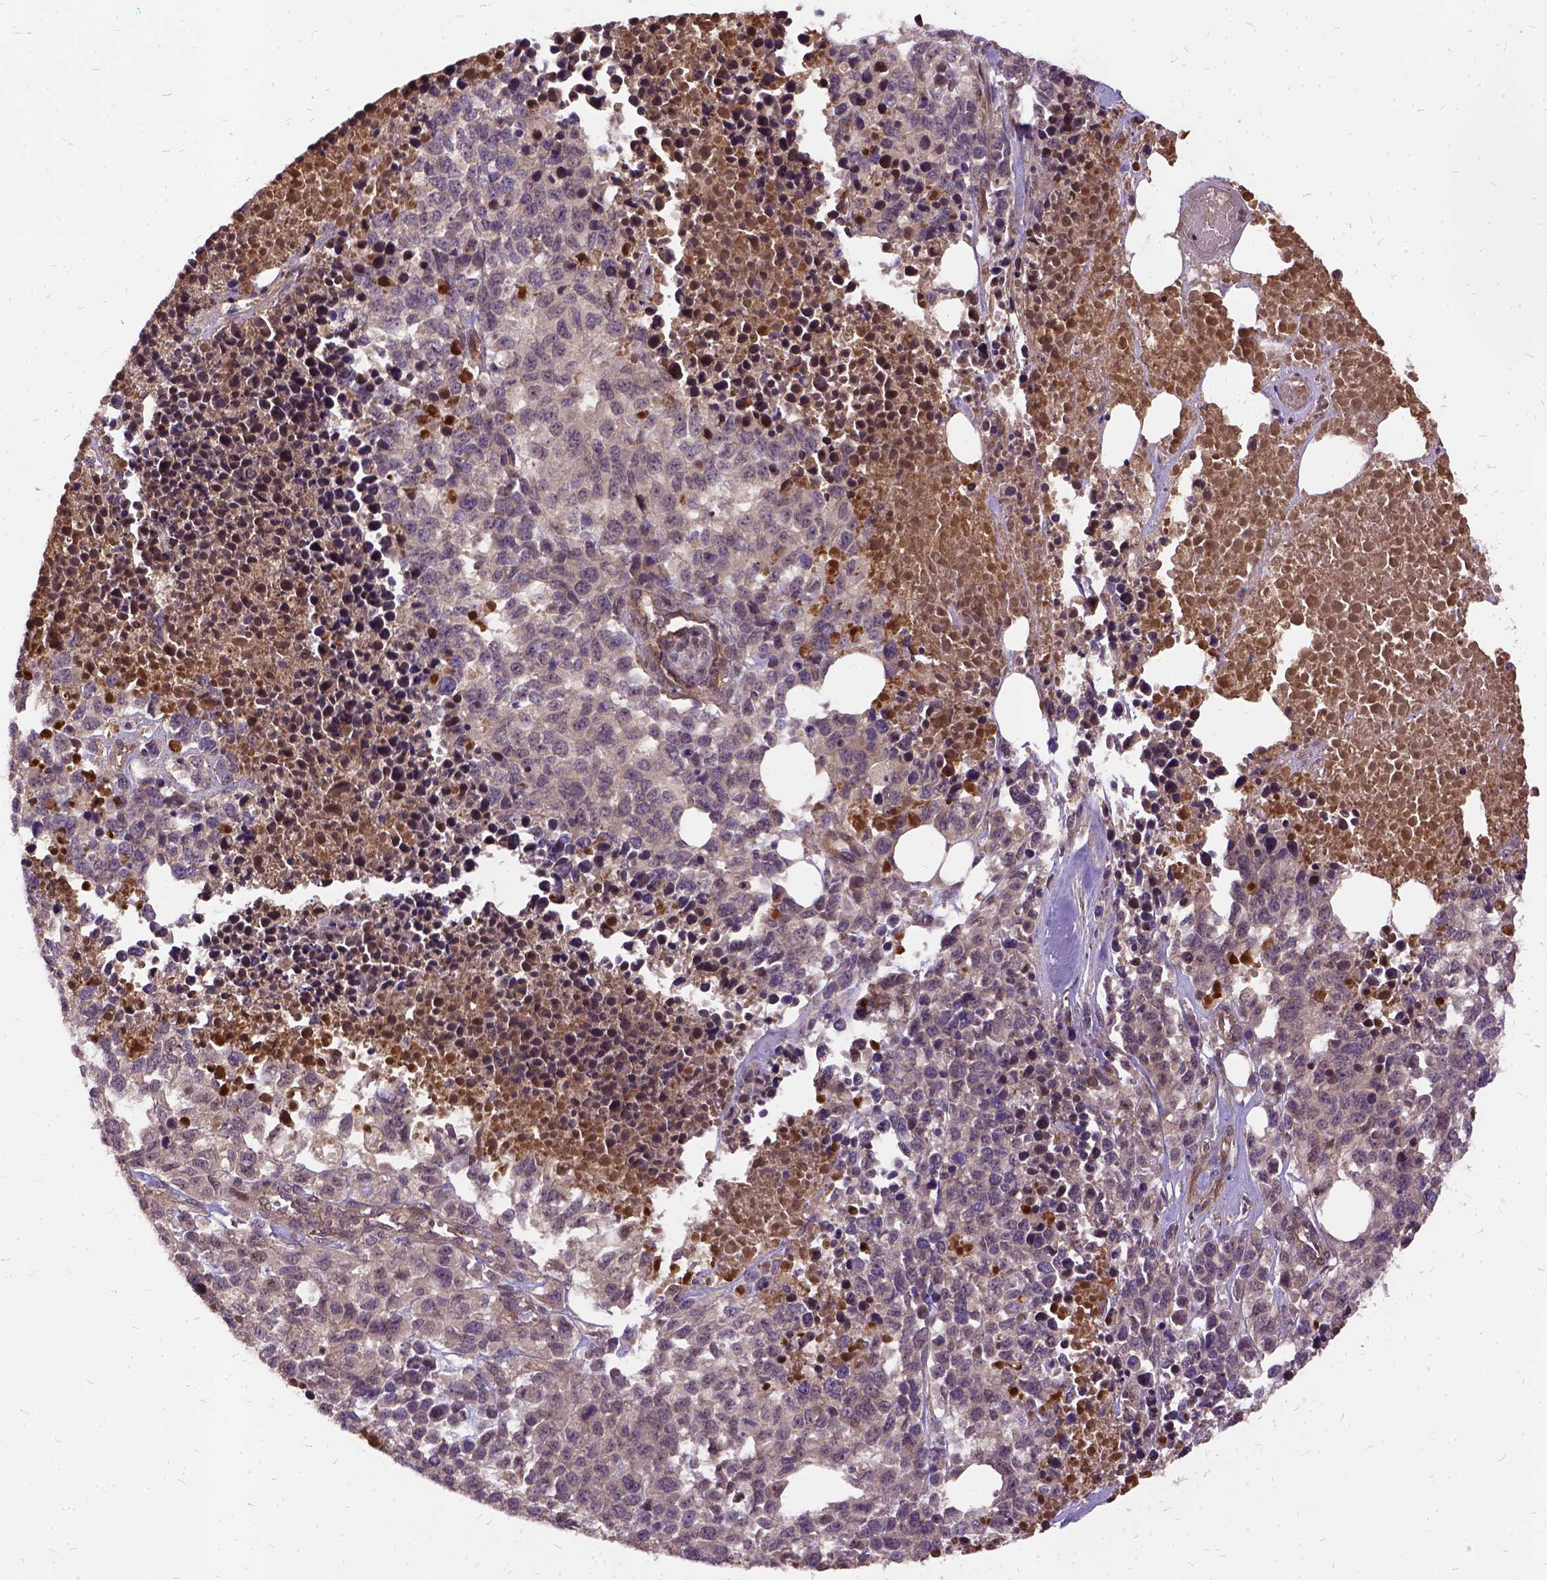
{"staining": {"intensity": "negative", "quantity": "none", "location": "none"}, "tissue": "melanoma", "cell_type": "Tumor cells", "image_type": "cancer", "snomed": [{"axis": "morphology", "description": "Malignant melanoma, Metastatic site"}, {"axis": "topography", "description": "Skin"}], "caption": "IHC histopathology image of neoplastic tissue: malignant melanoma (metastatic site) stained with DAB shows no significant protein staining in tumor cells. The staining is performed using DAB (3,3'-diaminobenzidine) brown chromogen with nuclei counter-stained in using hematoxylin.", "gene": "ILRUN", "patient": {"sex": "male", "age": 84}}